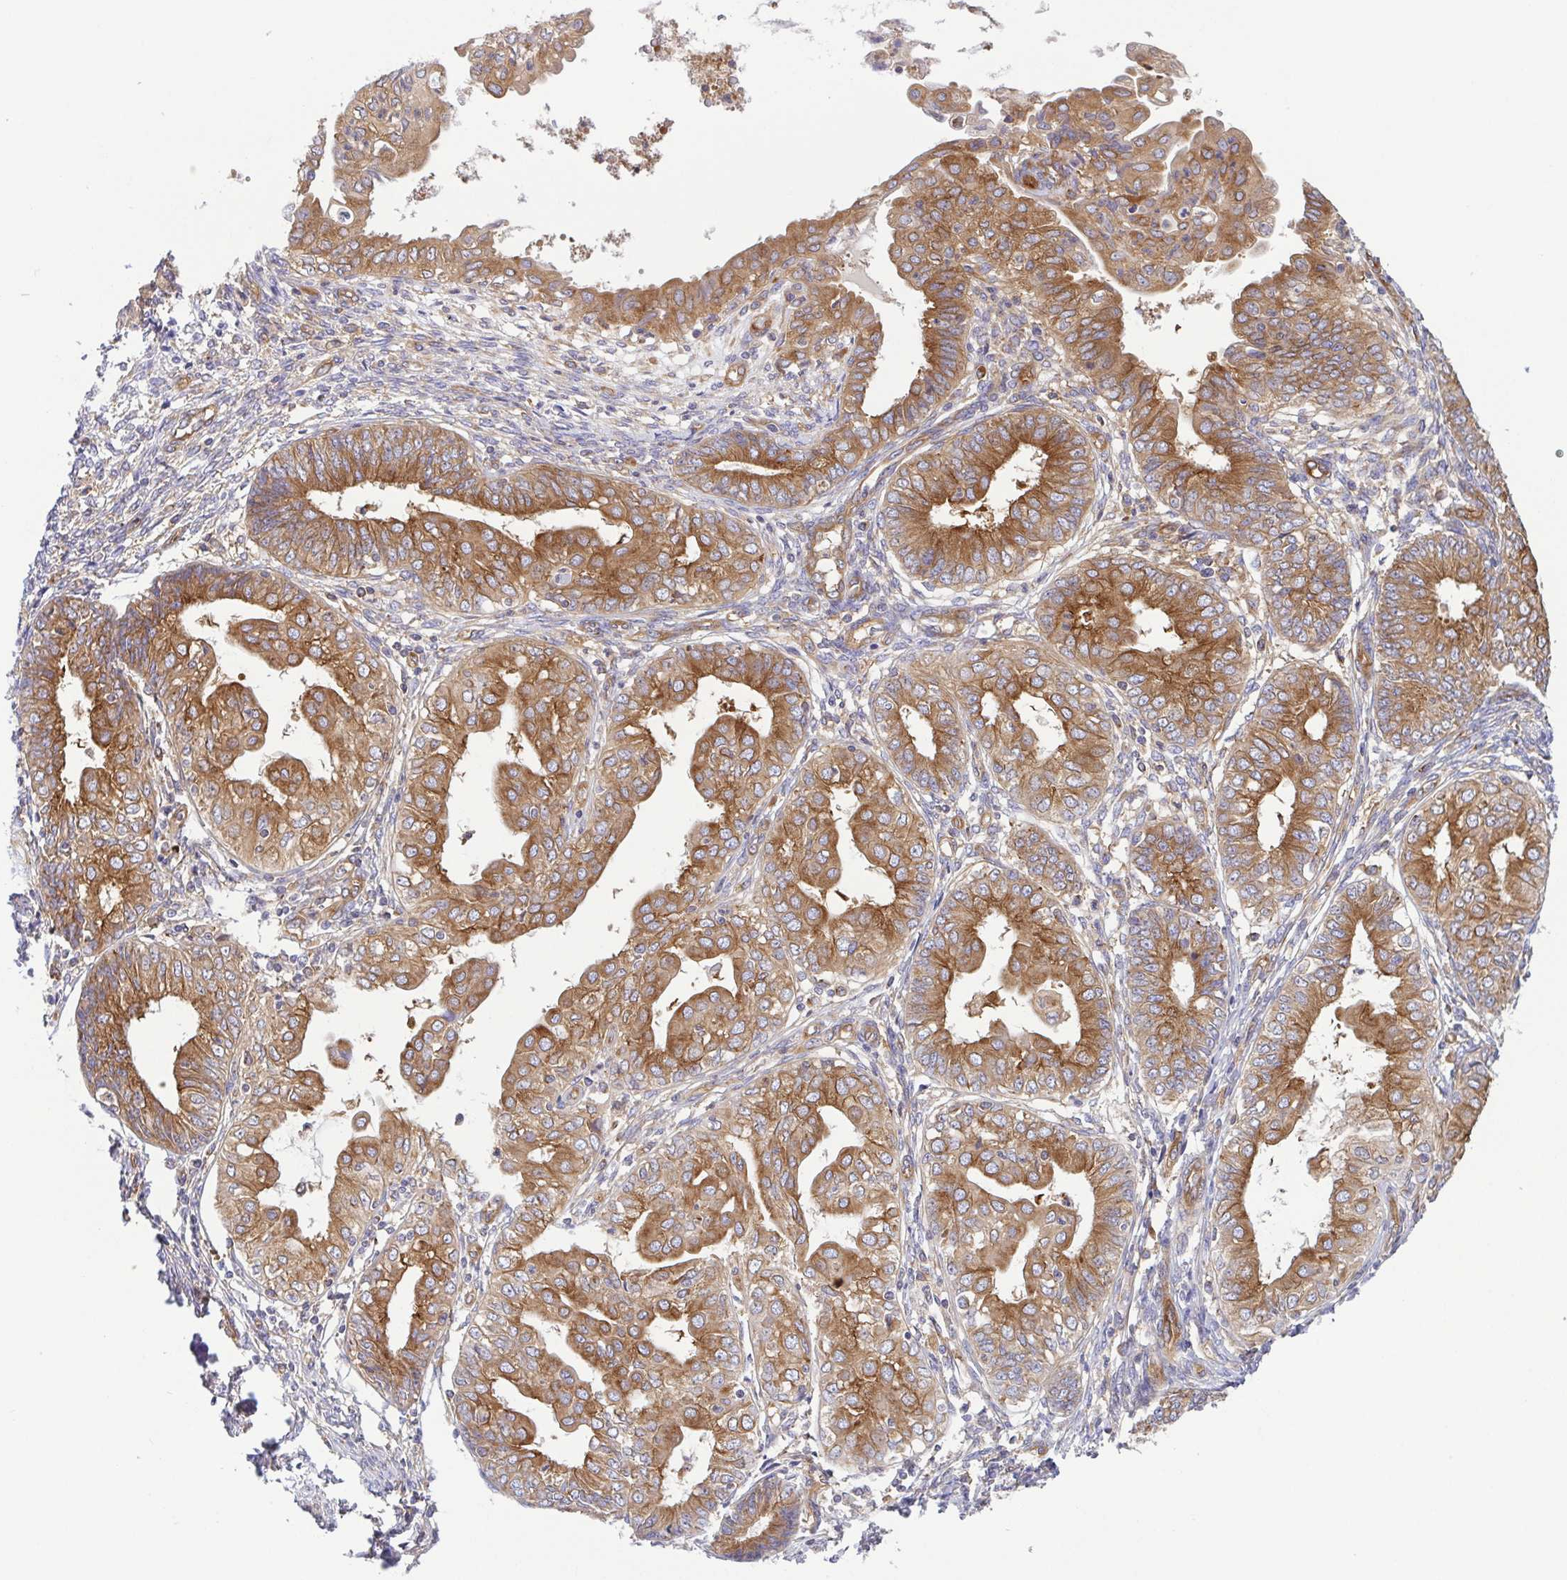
{"staining": {"intensity": "moderate", "quantity": ">75%", "location": "cytoplasmic/membranous"}, "tissue": "endometrial cancer", "cell_type": "Tumor cells", "image_type": "cancer", "snomed": [{"axis": "morphology", "description": "Adenocarcinoma, NOS"}, {"axis": "topography", "description": "Endometrium"}], "caption": "Protein staining of endometrial cancer (adenocarcinoma) tissue displays moderate cytoplasmic/membranous staining in approximately >75% of tumor cells. The staining was performed using DAB to visualize the protein expression in brown, while the nuclei were stained in blue with hematoxylin (Magnification: 20x).", "gene": "KIF5B", "patient": {"sex": "female", "age": 68}}